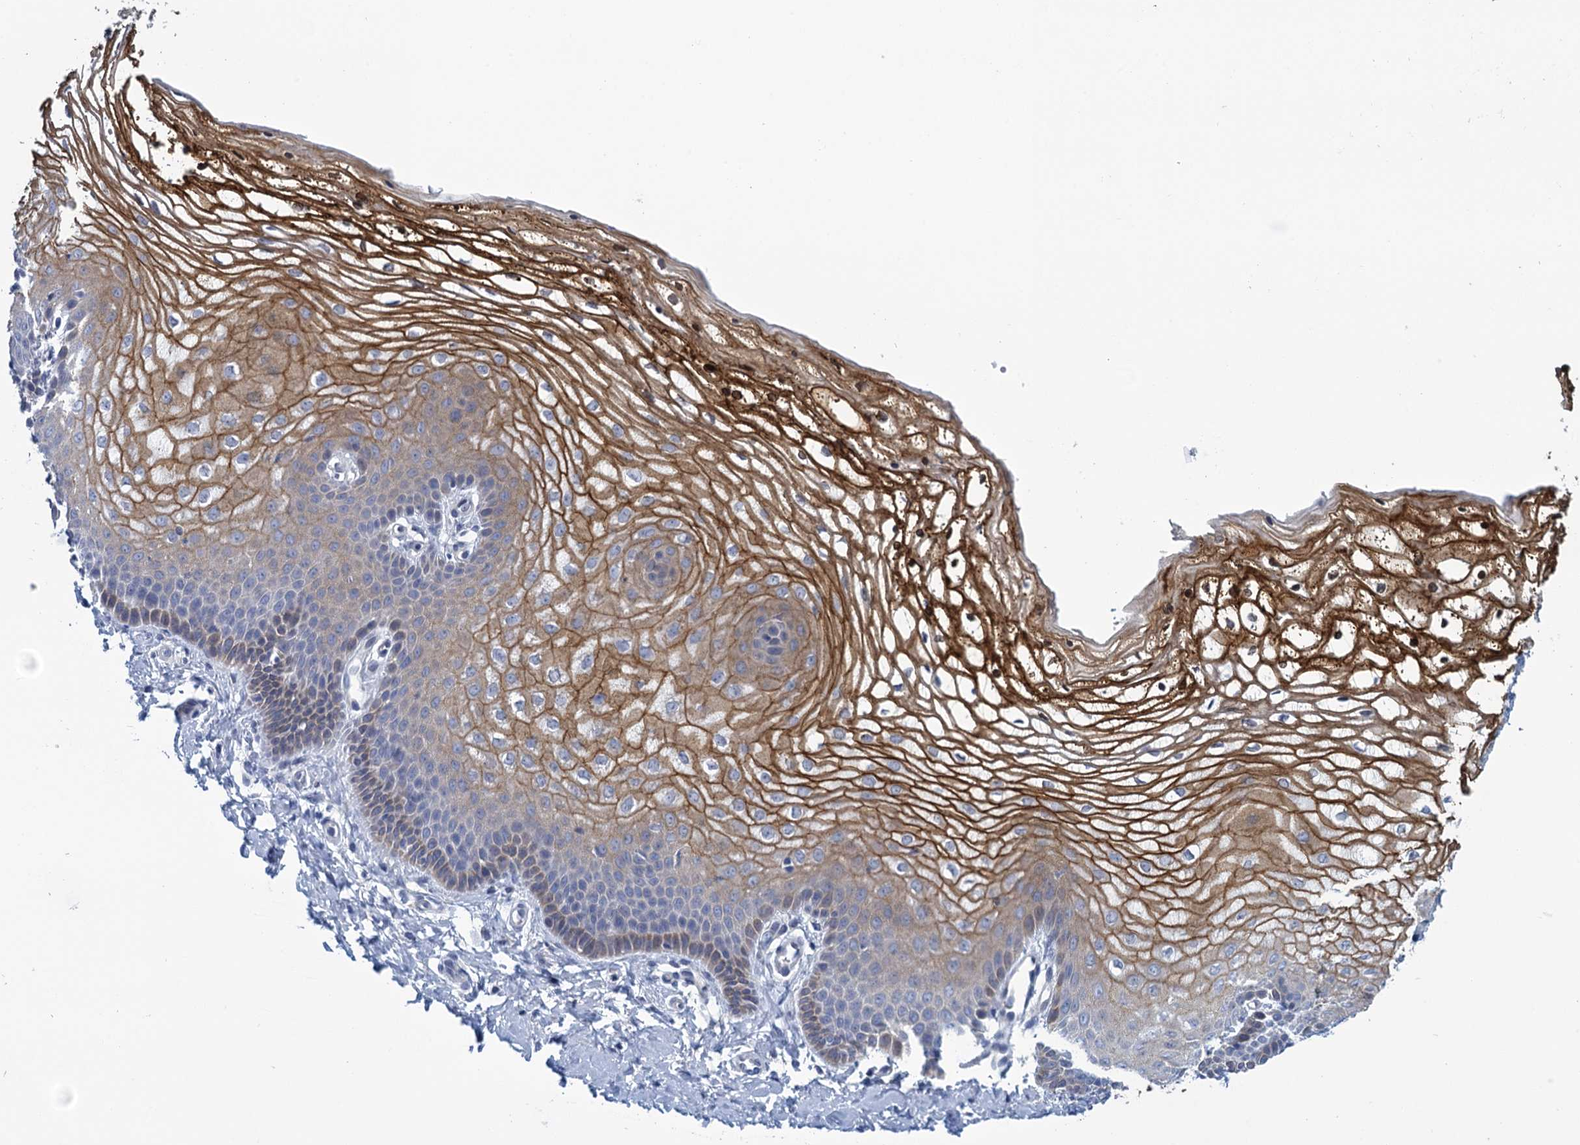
{"staining": {"intensity": "strong", "quantity": "25%-75%", "location": "cytoplasmic/membranous"}, "tissue": "vagina", "cell_type": "Squamous epithelial cells", "image_type": "normal", "snomed": [{"axis": "morphology", "description": "Normal tissue, NOS"}, {"axis": "topography", "description": "Vagina"}], "caption": "Vagina stained with immunohistochemistry (IHC) shows strong cytoplasmic/membranous expression in approximately 25%-75% of squamous epithelial cells. Immunohistochemistry (ihc) stains the protein of interest in brown and the nuclei are stained blue.", "gene": "SCEL", "patient": {"sex": "female", "age": 68}}